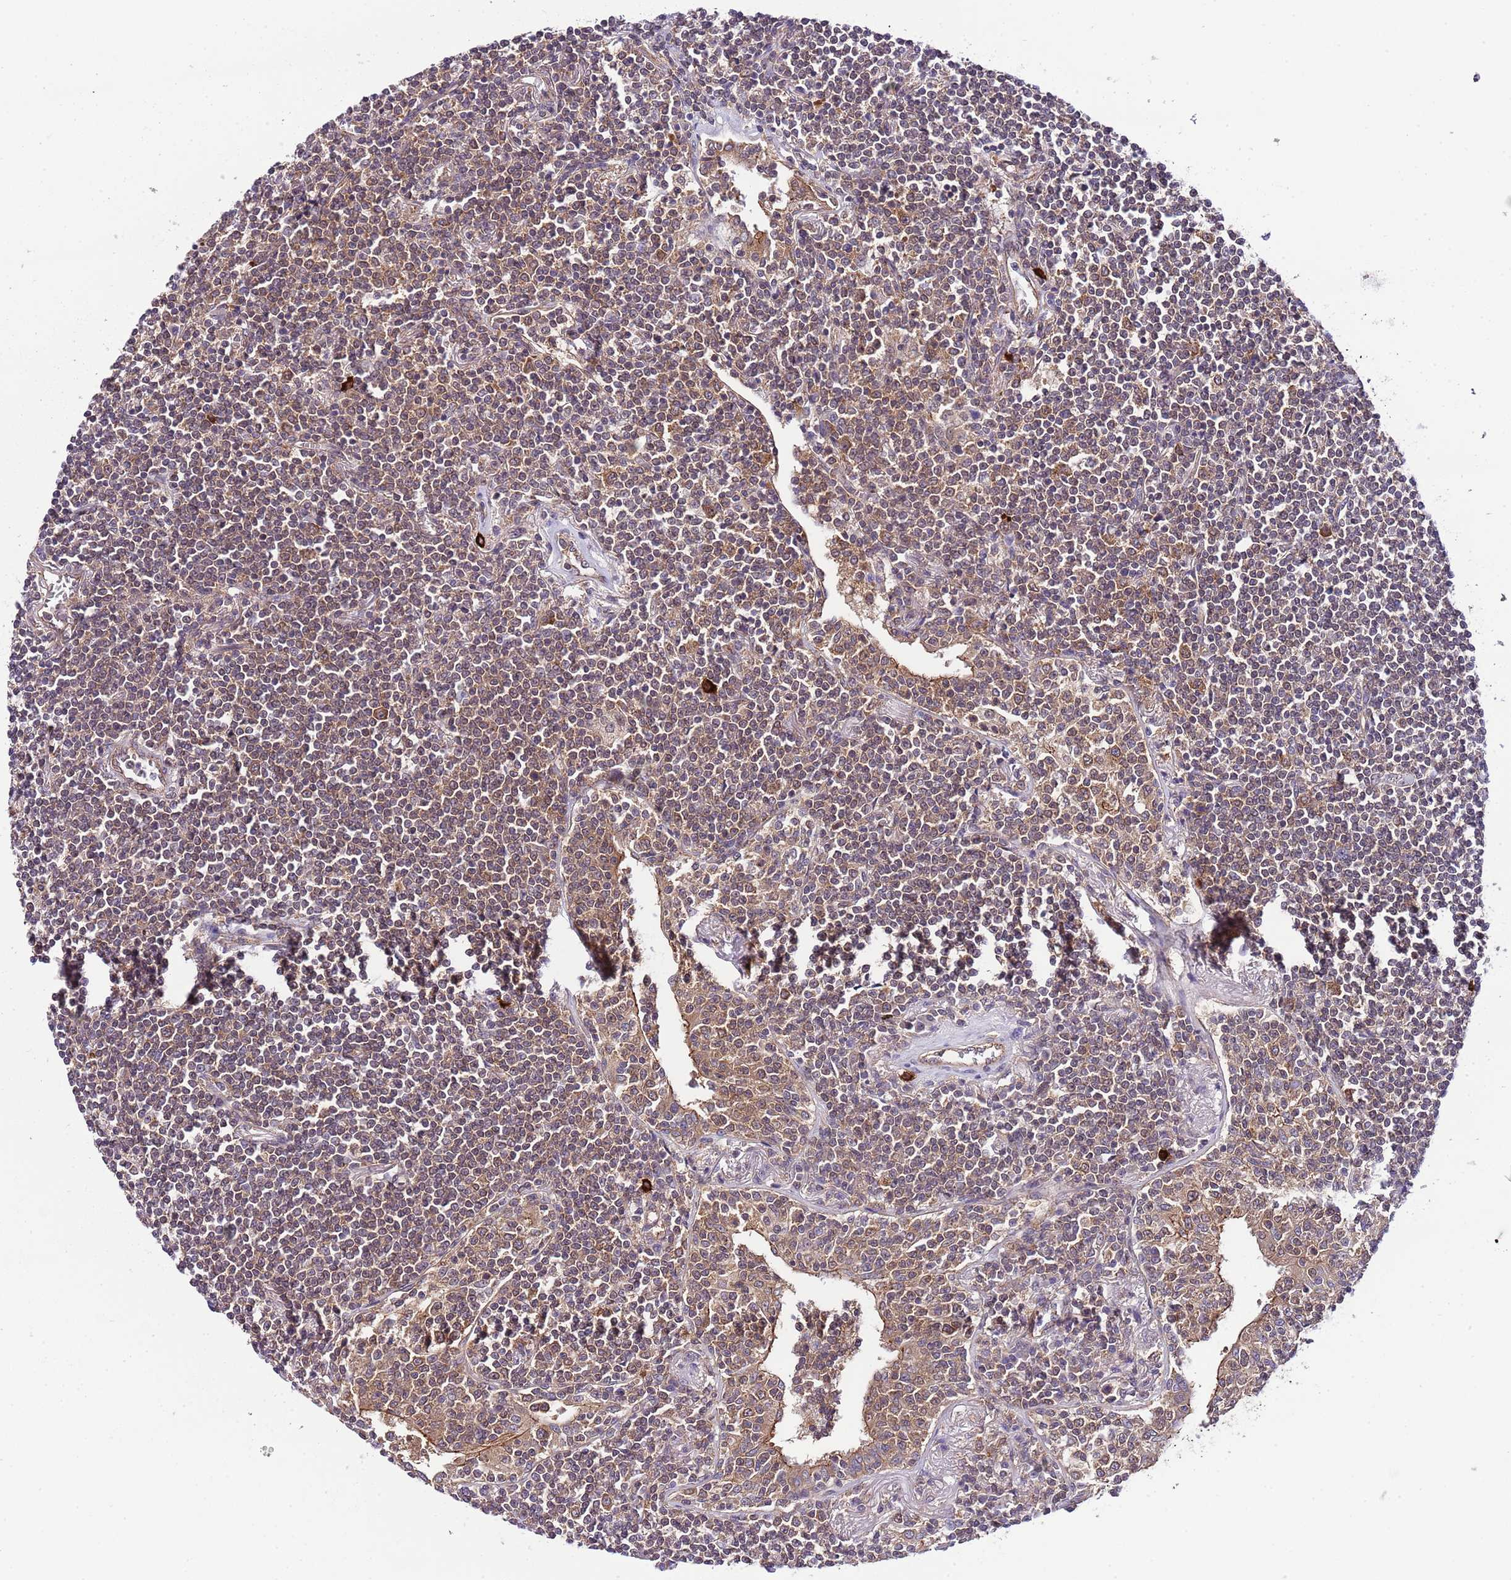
{"staining": {"intensity": "weak", "quantity": "25%-75%", "location": "cytoplasmic/membranous"}, "tissue": "lymphoma", "cell_type": "Tumor cells", "image_type": "cancer", "snomed": [{"axis": "morphology", "description": "Malignant lymphoma, non-Hodgkin's type, Low grade"}, {"axis": "topography", "description": "Lung"}], "caption": "Immunohistochemistry (IHC) image of lymphoma stained for a protein (brown), which reveals low levels of weak cytoplasmic/membranous staining in approximately 25%-75% of tumor cells.", "gene": "DONSON", "patient": {"sex": "female", "age": 71}}